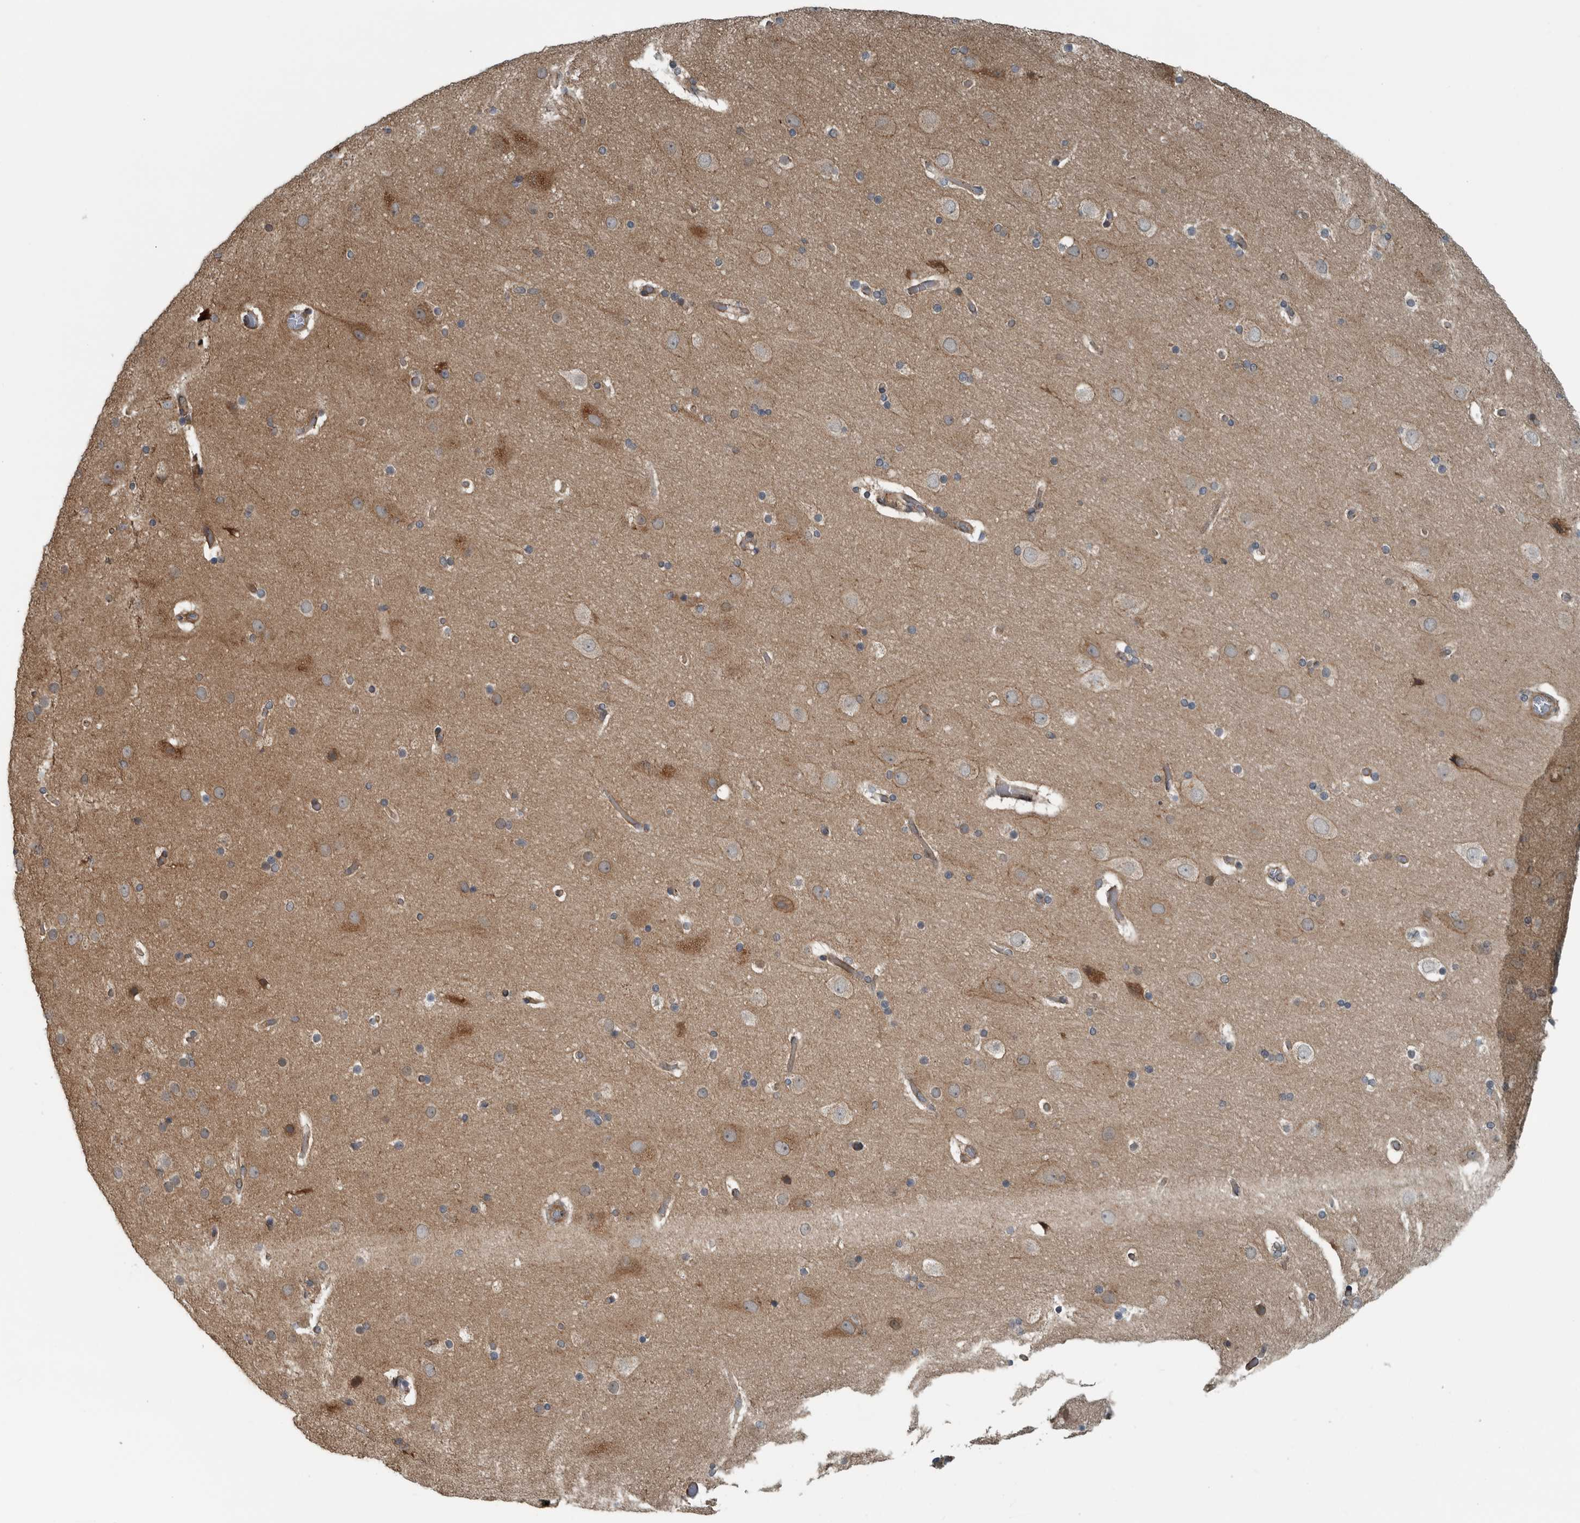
{"staining": {"intensity": "weak", "quantity": "25%-75%", "location": "cytoplasmic/membranous"}, "tissue": "cerebral cortex", "cell_type": "Endothelial cells", "image_type": "normal", "snomed": [{"axis": "morphology", "description": "Normal tissue, NOS"}, {"axis": "topography", "description": "Cerebral cortex"}], "caption": "The micrograph shows a brown stain indicating the presence of a protein in the cytoplasmic/membranous of endothelial cells in cerebral cortex.", "gene": "AMFR", "patient": {"sex": "male", "age": 57}}